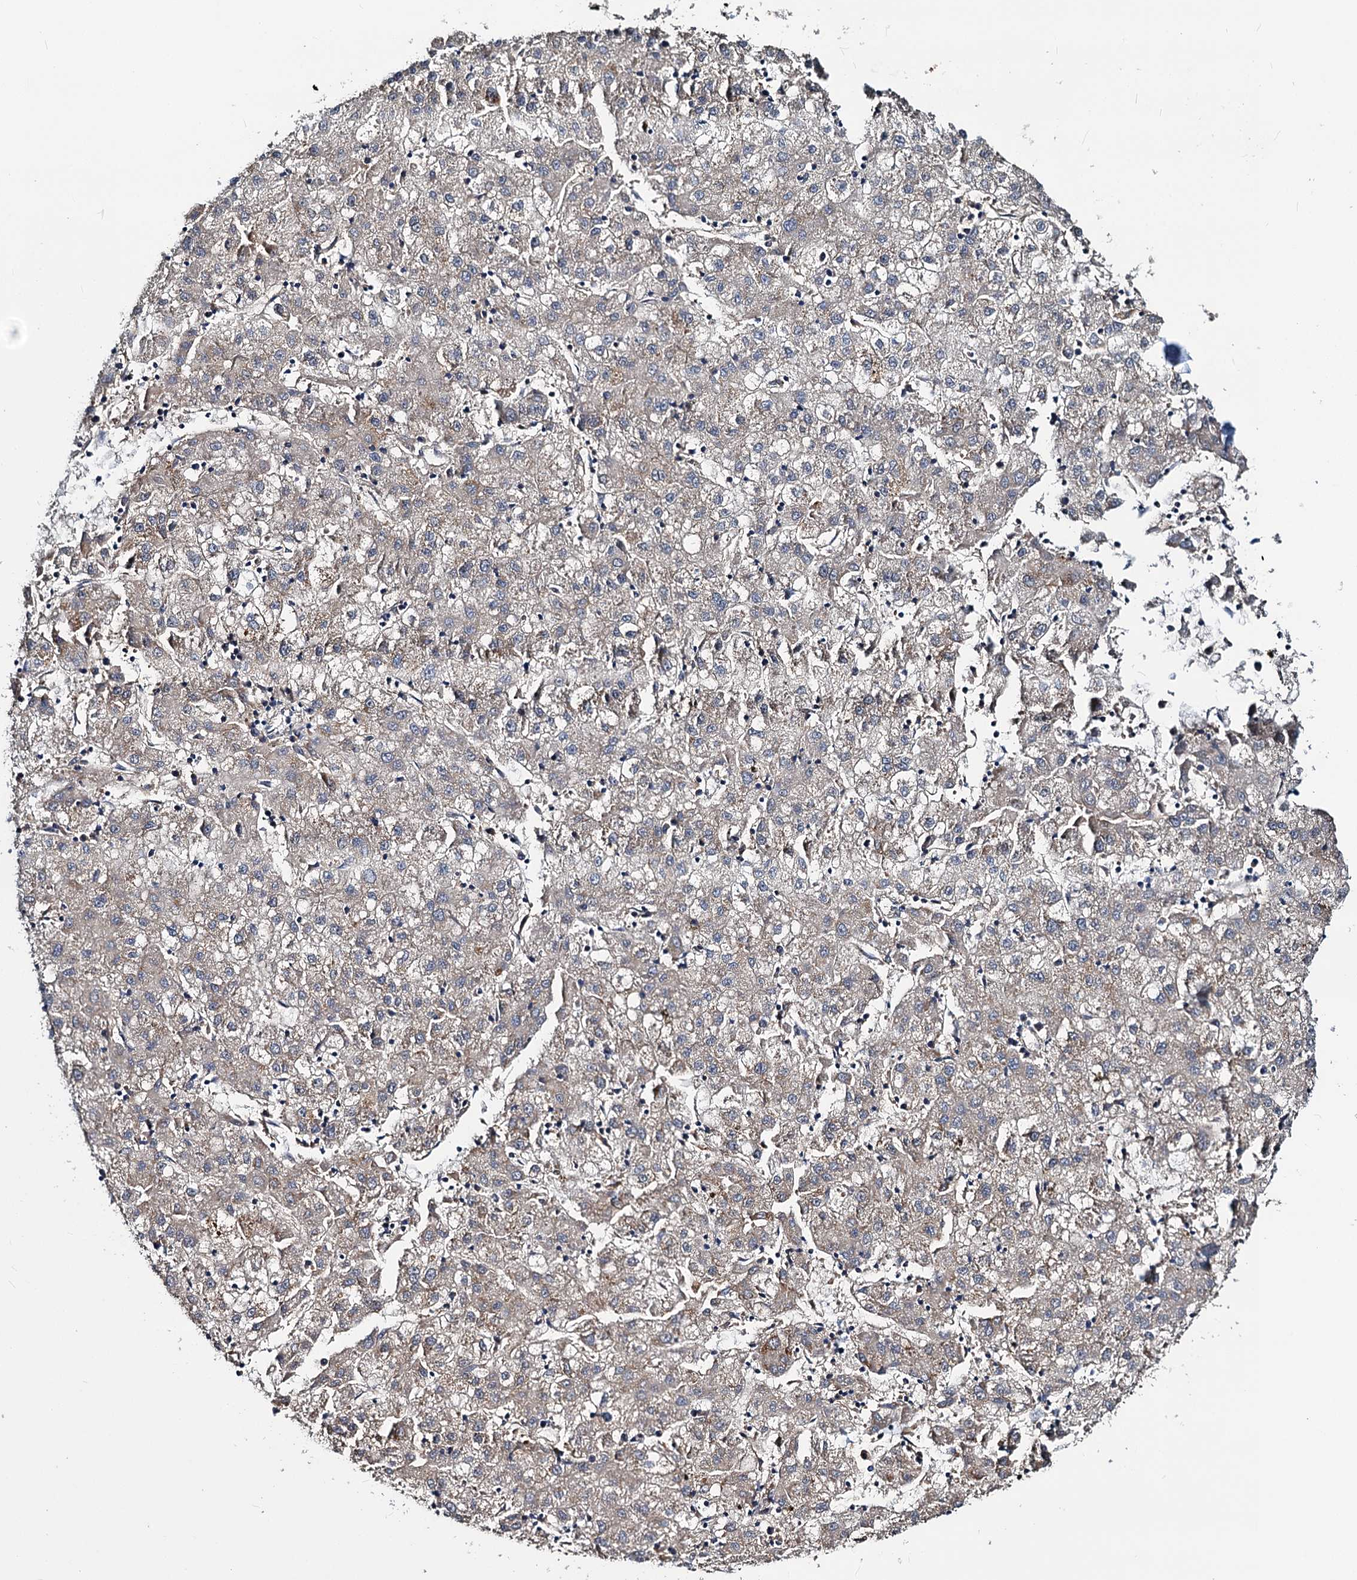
{"staining": {"intensity": "weak", "quantity": ">75%", "location": "cytoplasmic/membranous"}, "tissue": "liver cancer", "cell_type": "Tumor cells", "image_type": "cancer", "snomed": [{"axis": "morphology", "description": "Carcinoma, Hepatocellular, NOS"}, {"axis": "topography", "description": "Liver"}], "caption": "The photomicrograph reveals a brown stain indicating the presence of a protein in the cytoplasmic/membranous of tumor cells in hepatocellular carcinoma (liver).", "gene": "ACY3", "patient": {"sex": "male", "age": 72}}